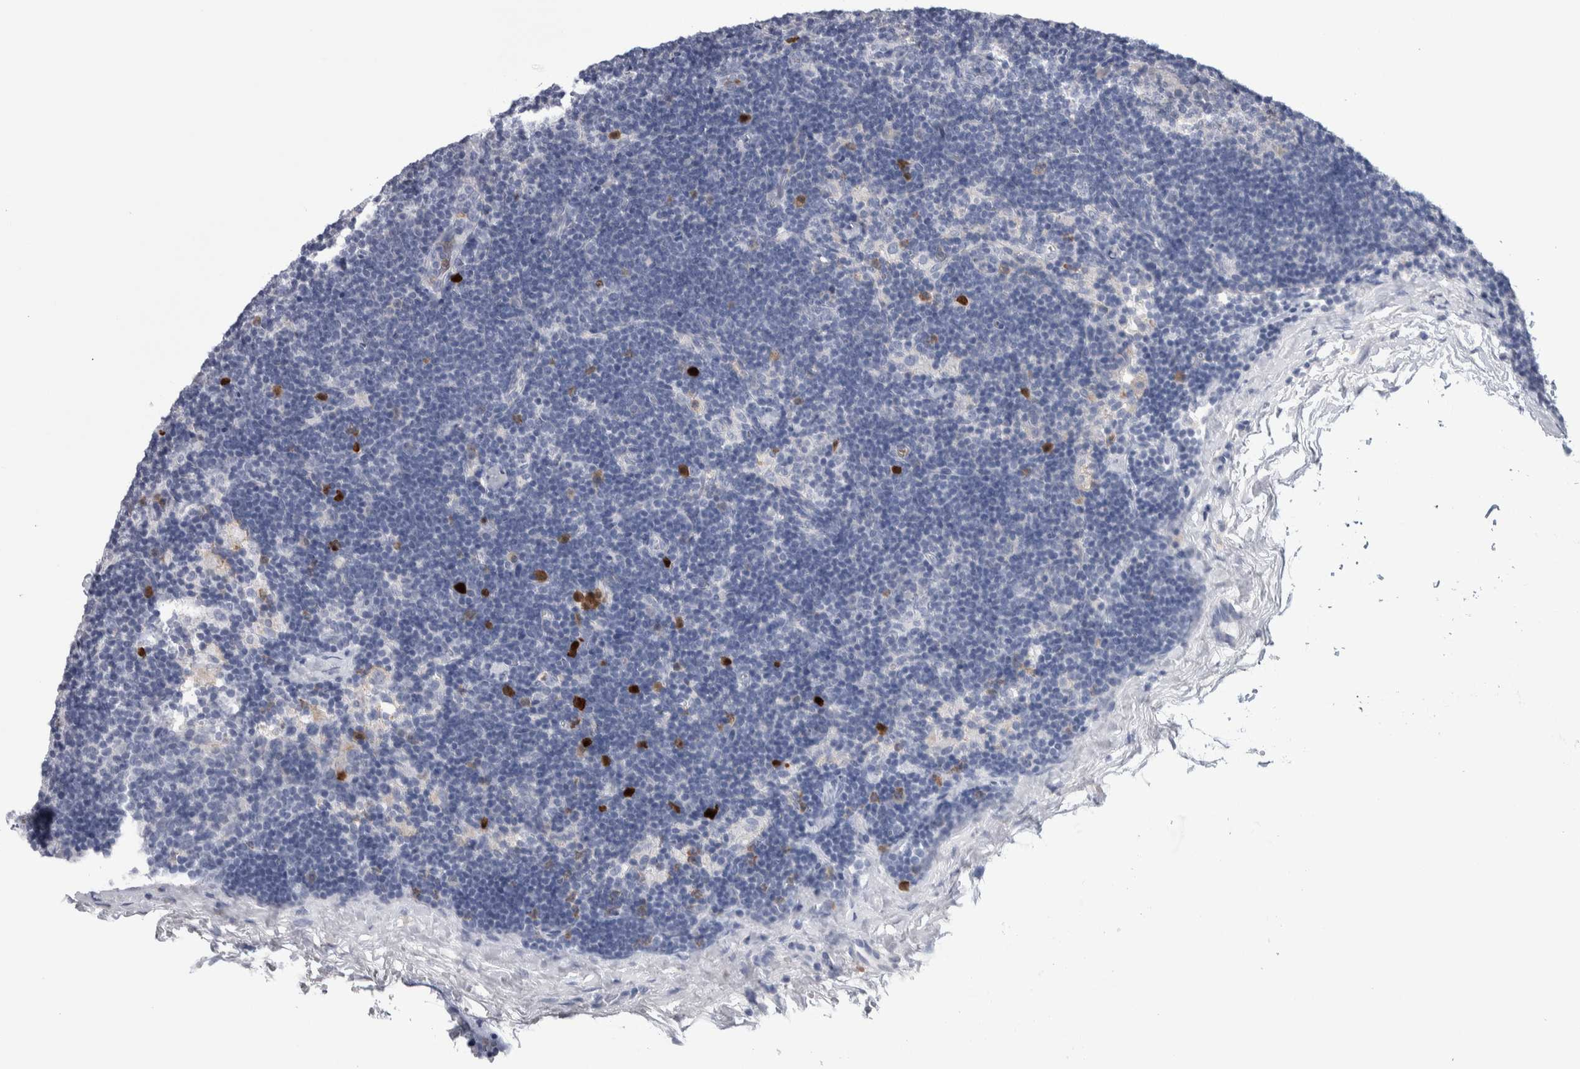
{"staining": {"intensity": "negative", "quantity": "none", "location": "none"}, "tissue": "lymph node", "cell_type": "Germinal center cells", "image_type": "normal", "snomed": [{"axis": "morphology", "description": "Normal tissue, NOS"}, {"axis": "topography", "description": "Lymph node"}], "caption": "A high-resolution image shows immunohistochemistry staining of unremarkable lymph node, which shows no significant expression in germinal center cells.", "gene": "LURAP1L", "patient": {"sex": "female", "age": 22}}